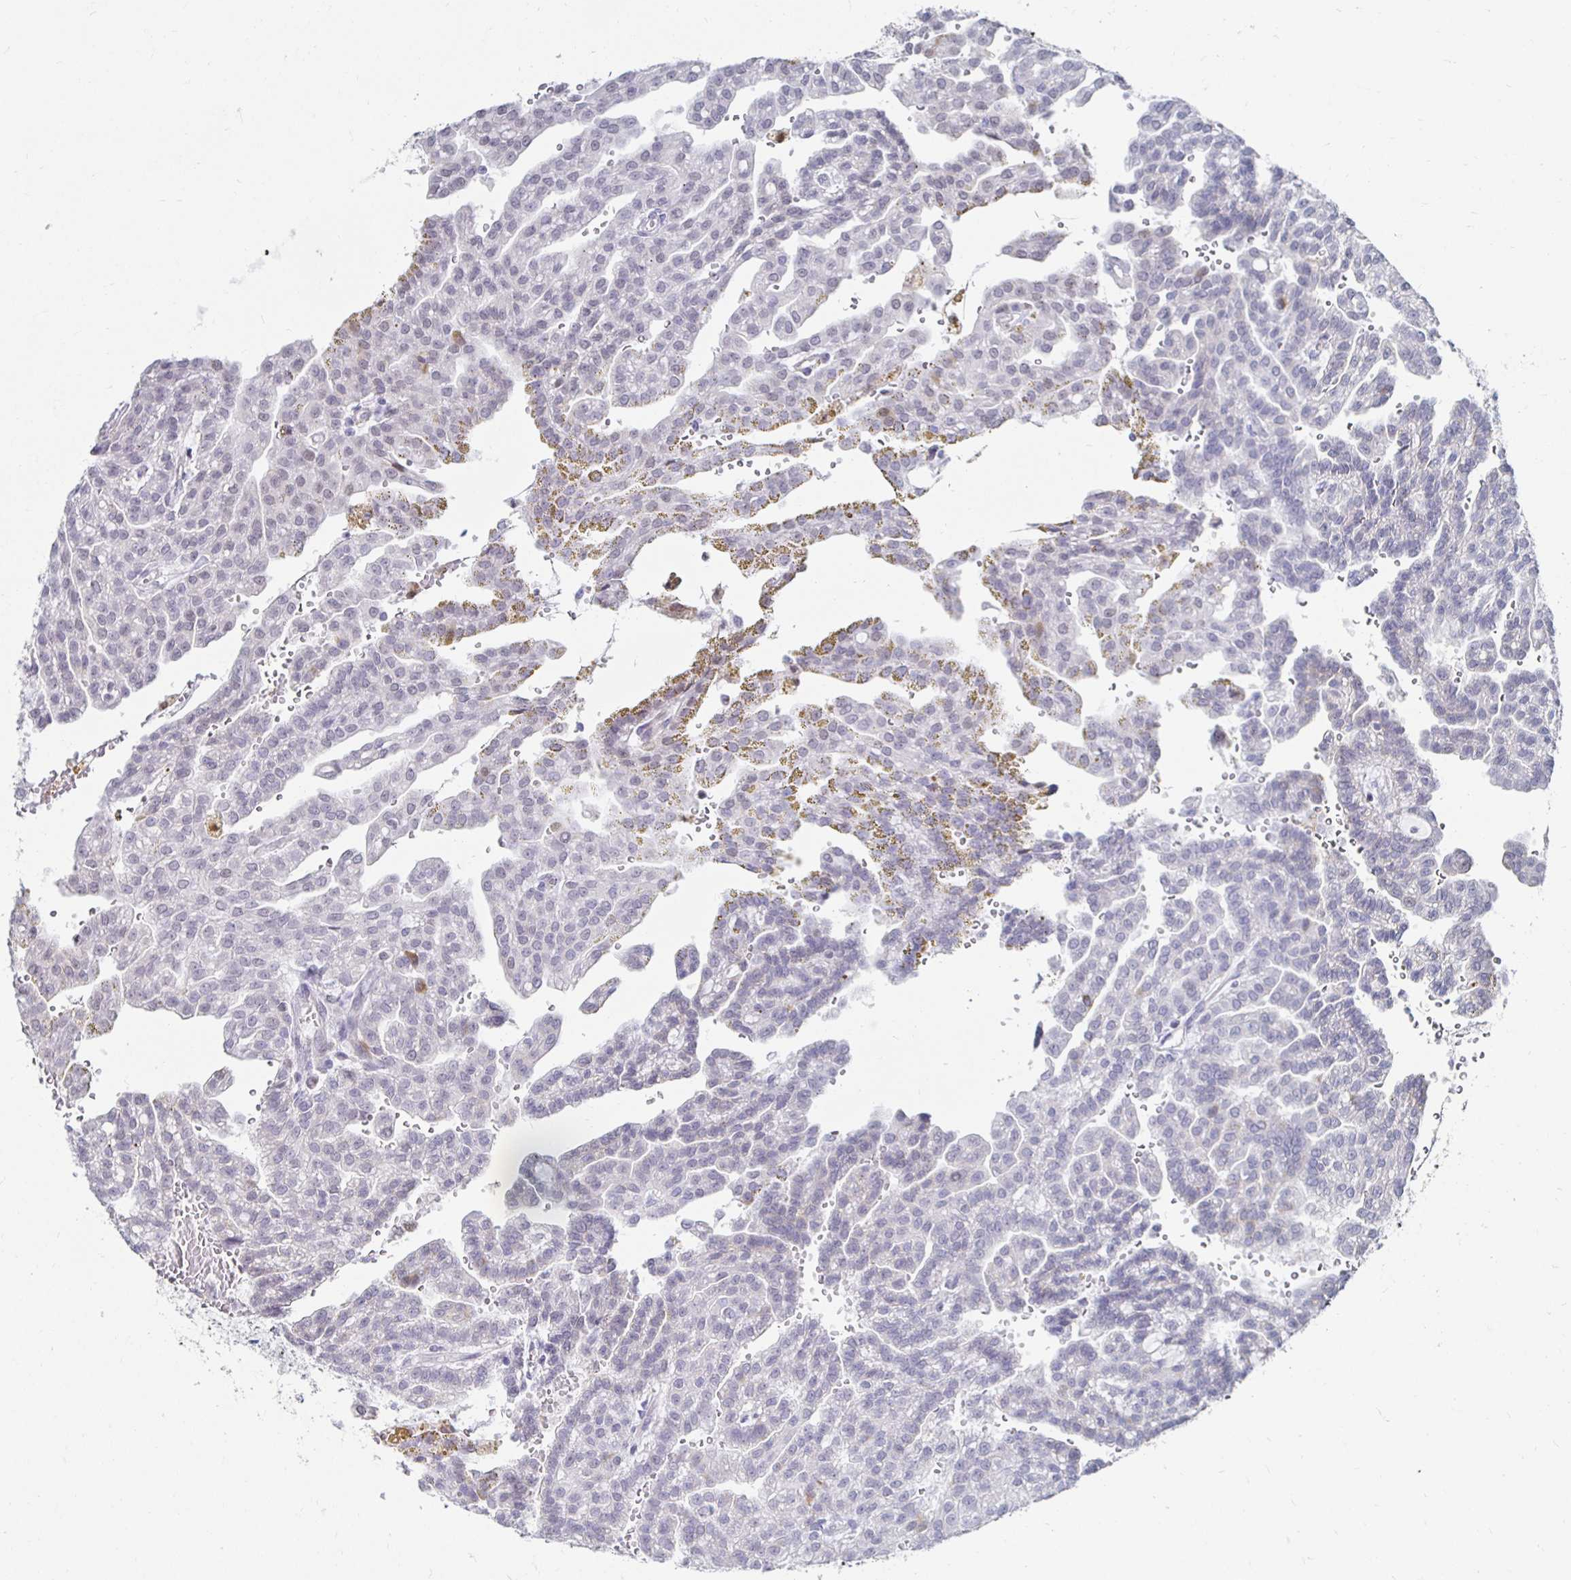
{"staining": {"intensity": "moderate", "quantity": "<25%", "location": "cytoplasmic/membranous"}, "tissue": "renal cancer", "cell_type": "Tumor cells", "image_type": "cancer", "snomed": [{"axis": "morphology", "description": "Adenocarcinoma, NOS"}, {"axis": "topography", "description": "Kidney"}], "caption": "An image showing moderate cytoplasmic/membranous staining in about <25% of tumor cells in renal cancer, as visualized by brown immunohistochemical staining.", "gene": "NOCT", "patient": {"sex": "male", "age": 63}}